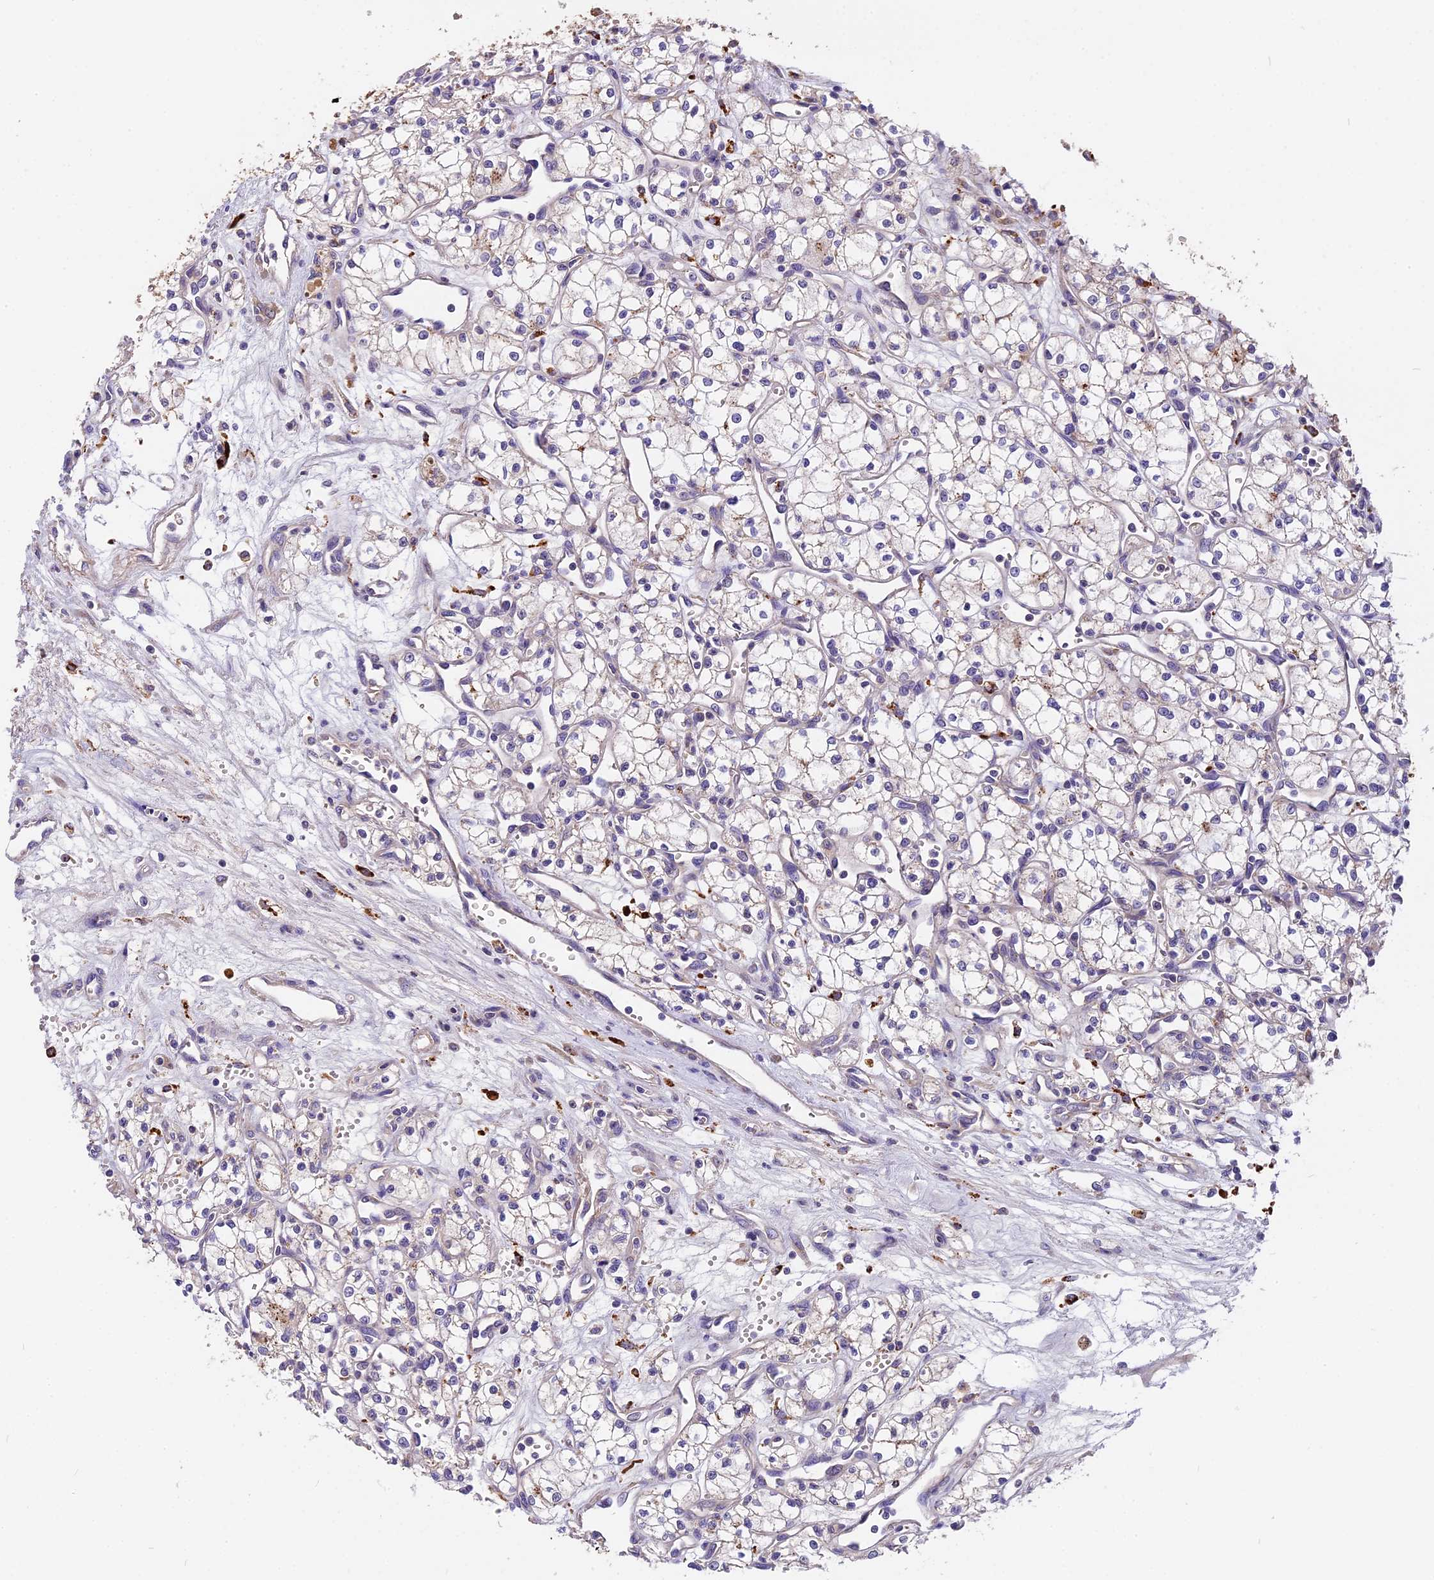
{"staining": {"intensity": "negative", "quantity": "none", "location": "none"}, "tissue": "renal cancer", "cell_type": "Tumor cells", "image_type": "cancer", "snomed": [{"axis": "morphology", "description": "Adenocarcinoma, NOS"}, {"axis": "topography", "description": "Kidney"}], "caption": "Human renal cancer stained for a protein using immunohistochemistry exhibits no expression in tumor cells.", "gene": "COPE", "patient": {"sex": "male", "age": 59}}